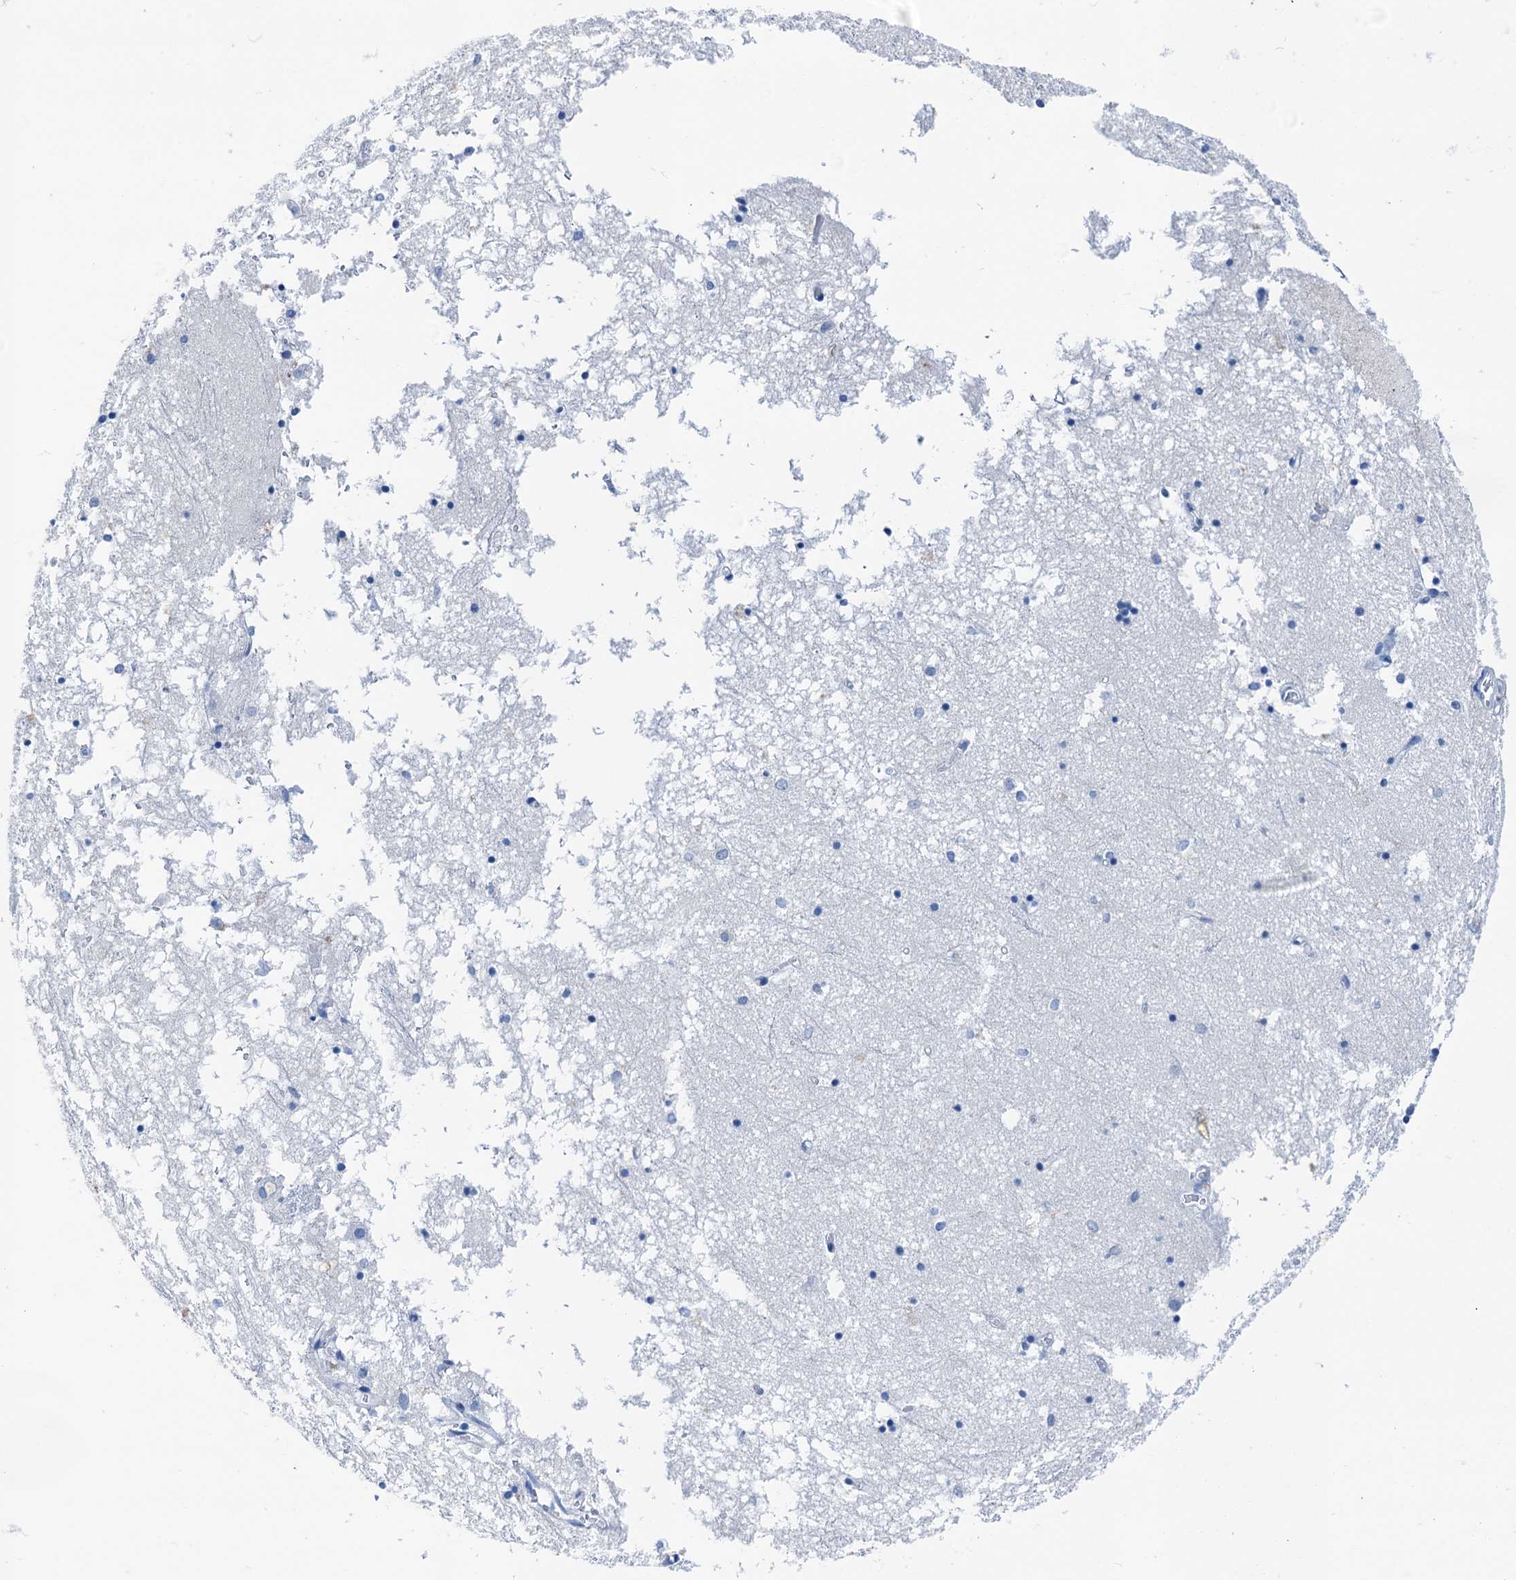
{"staining": {"intensity": "negative", "quantity": "none", "location": "none"}, "tissue": "hippocampus", "cell_type": "Glial cells", "image_type": "normal", "snomed": [{"axis": "morphology", "description": "Normal tissue, NOS"}, {"axis": "topography", "description": "Hippocampus"}], "caption": "The micrograph displays no significant staining in glial cells of hippocampus. (DAB (3,3'-diaminobenzidine) IHC, high magnification).", "gene": "CBLN3", "patient": {"sex": "male", "age": 70}}